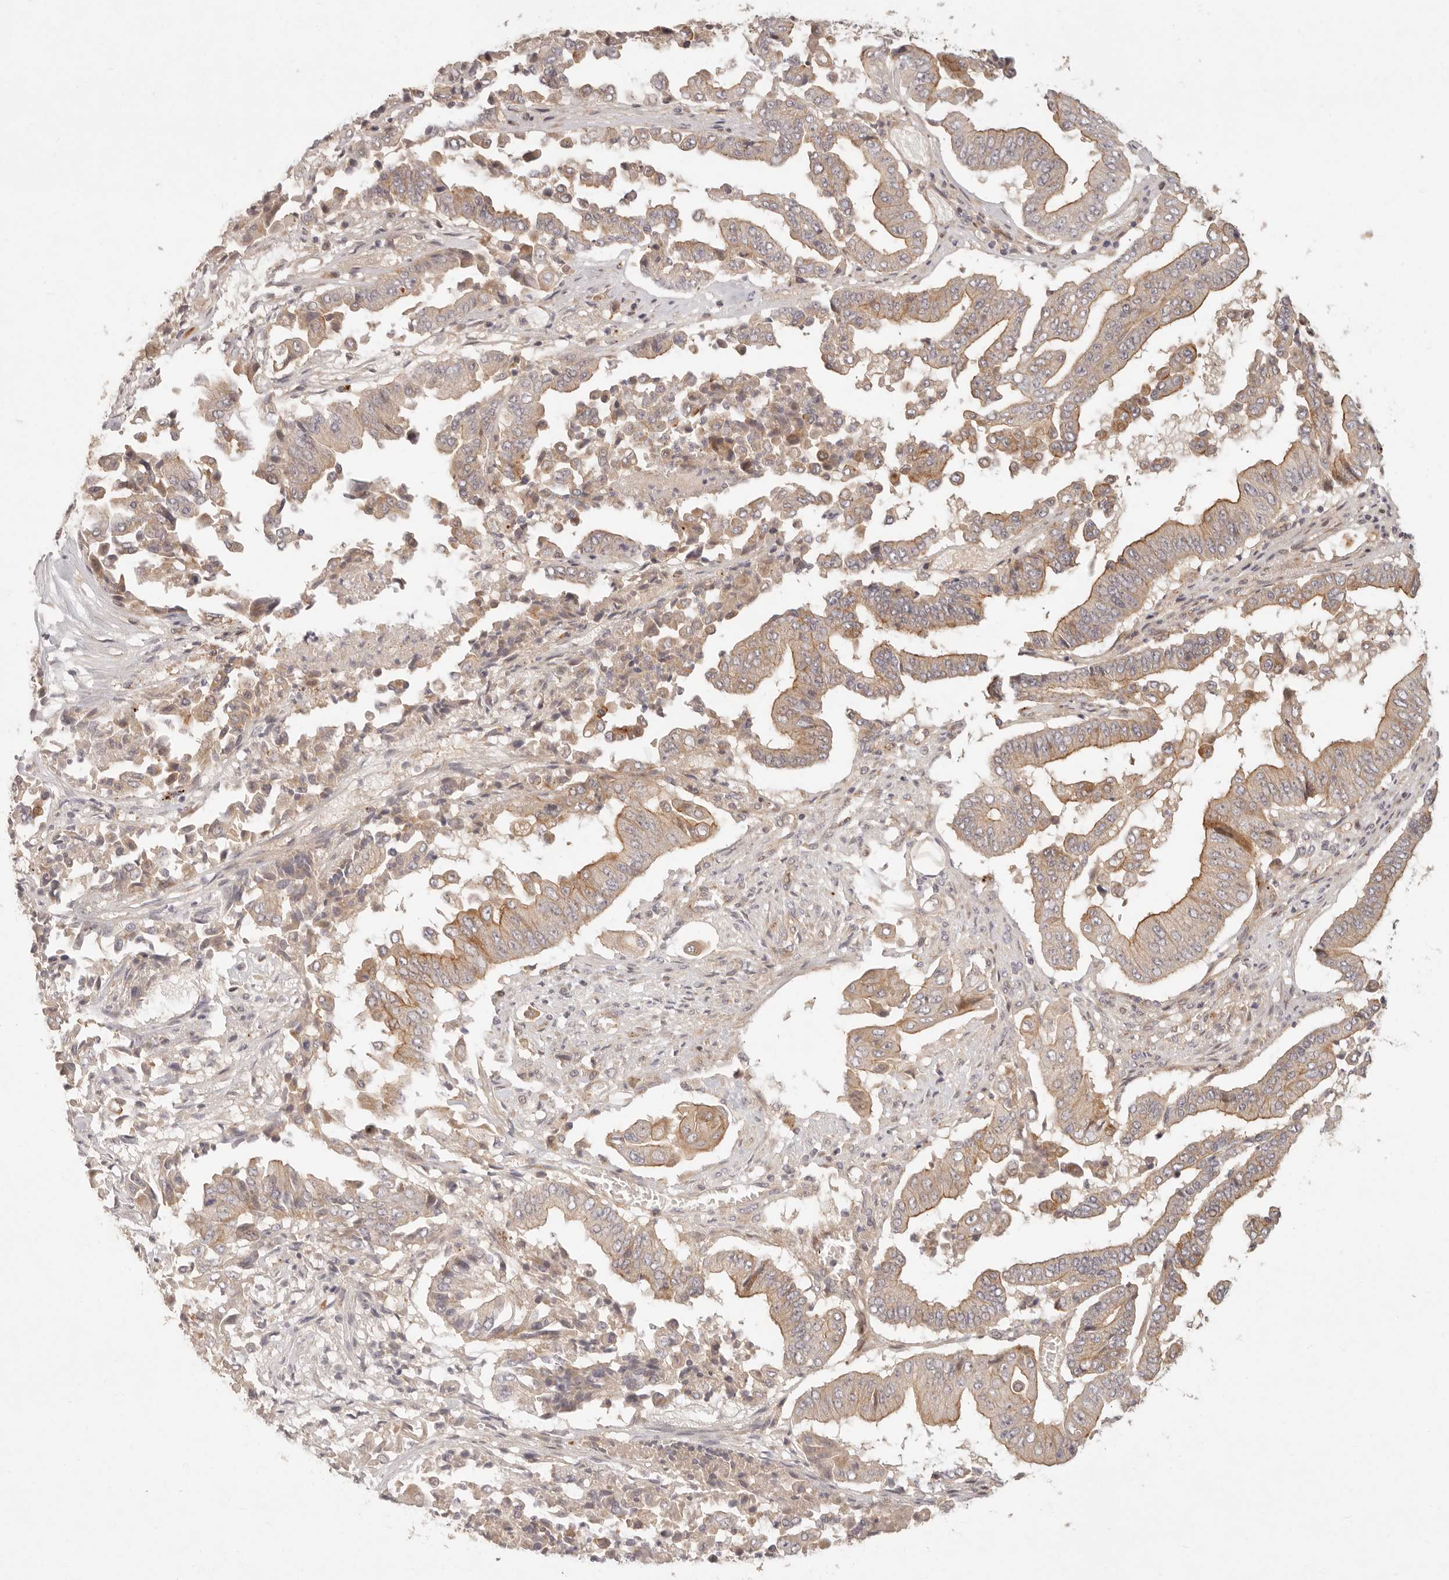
{"staining": {"intensity": "moderate", "quantity": ">75%", "location": "cytoplasmic/membranous"}, "tissue": "pancreatic cancer", "cell_type": "Tumor cells", "image_type": "cancer", "snomed": [{"axis": "morphology", "description": "Adenocarcinoma, NOS"}, {"axis": "topography", "description": "Pancreas"}], "caption": "Pancreatic adenocarcinoma stained with DAB (3,3'-diaminobenzidine) IHC reveals medium levels of moderate cytoplasmic/membranous staining in about >75% of tumor cells.", "gene": "PPP1R3B", "patient": {"sex": "female", "age": 77}}